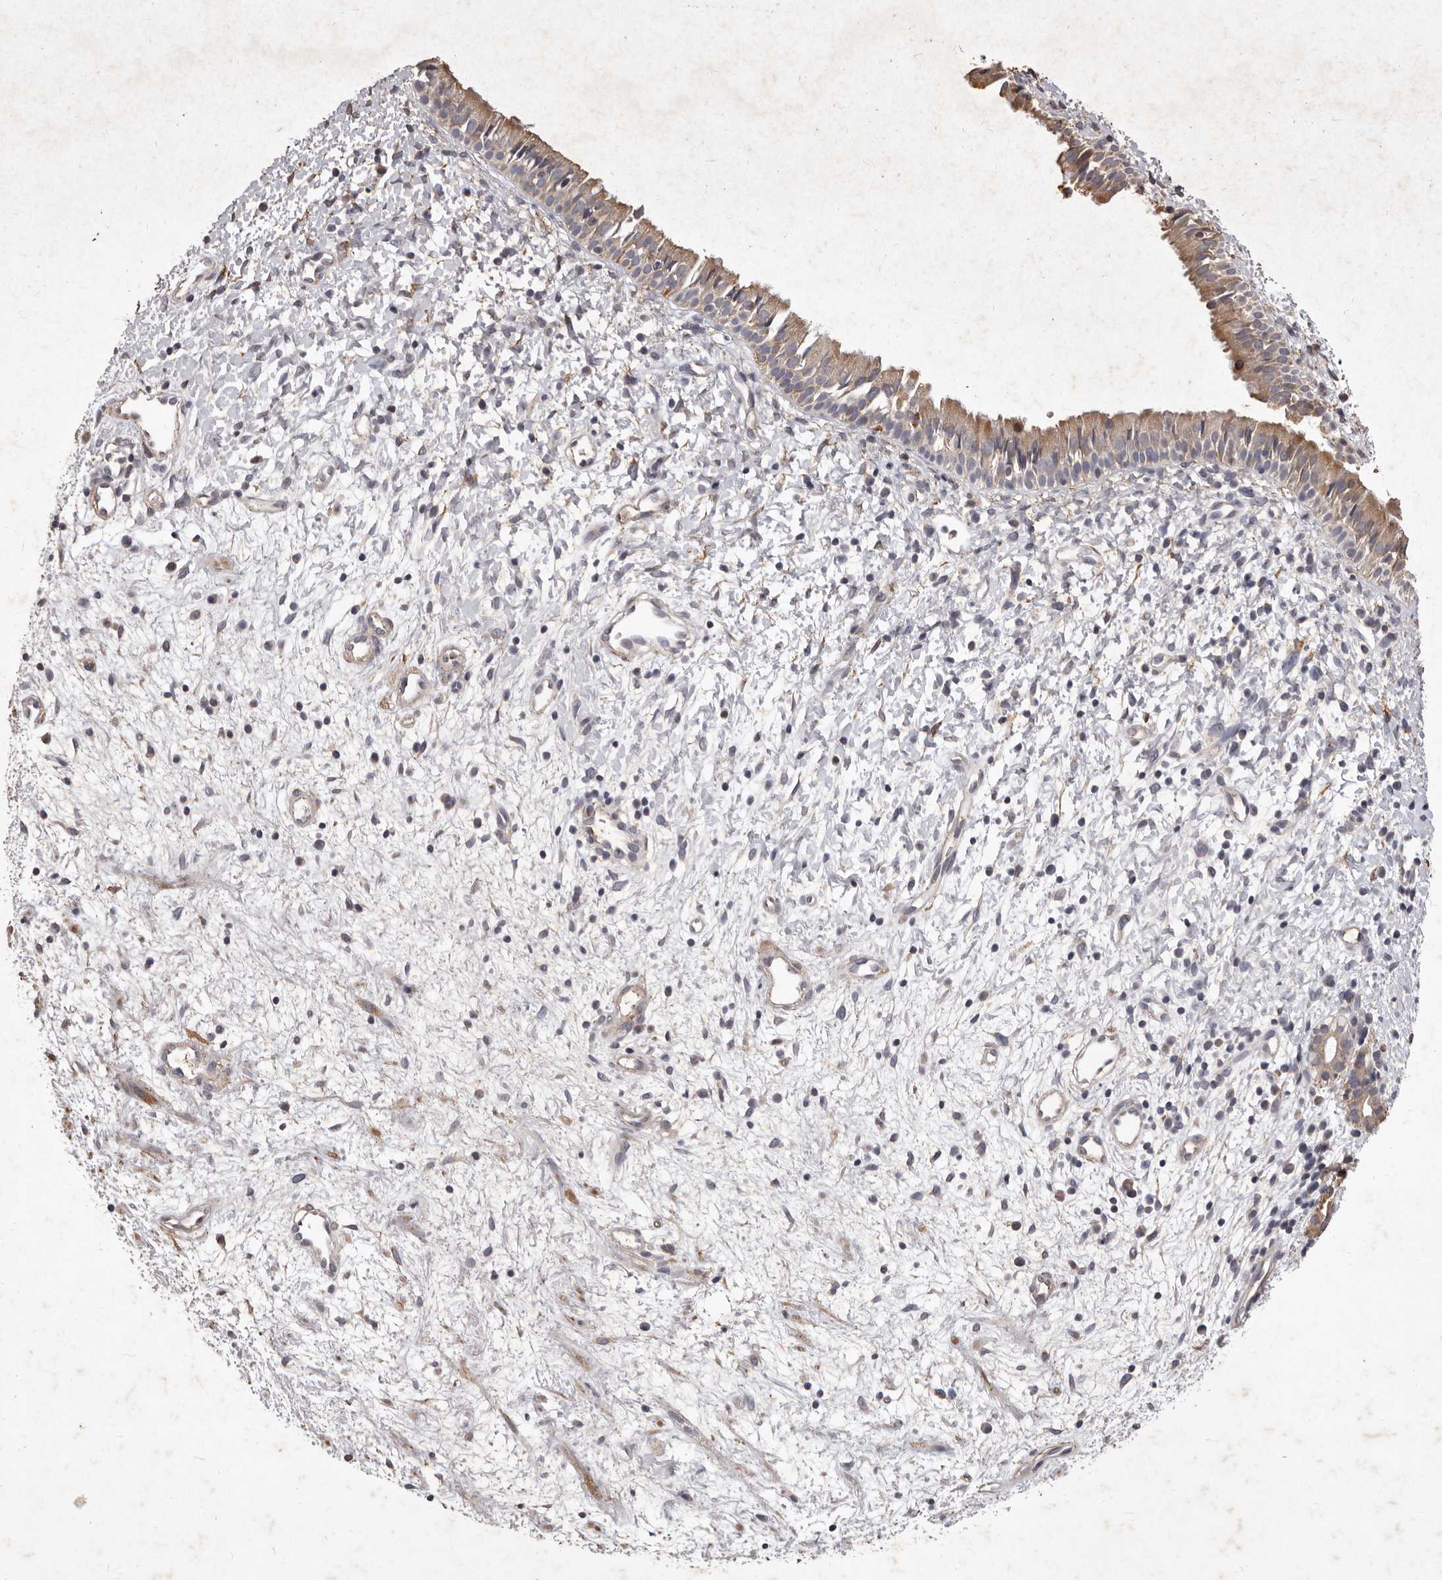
{"staining": {"intensity": "moderate", "quantity": ">75%", "location": "cytoplasmic/membranous"}, "tissue": "nasopharynx", "cell_type": "Respiratory epithelial cells", "image_type": "normal", "snomed": [{"axis": "morphology", "description": "Normal tissue, NOS"}, {"axis": "topography", "description": "Nasopharynx"}], "caption": "Nasopharynx stained for a protein (brown) demonstrates moderate cytoplasmic/membranous positive expression in about >75% of respiratory epithelial cells.", "gene": "CXCL14", "patient": {"sex": "male", "age": 22}}